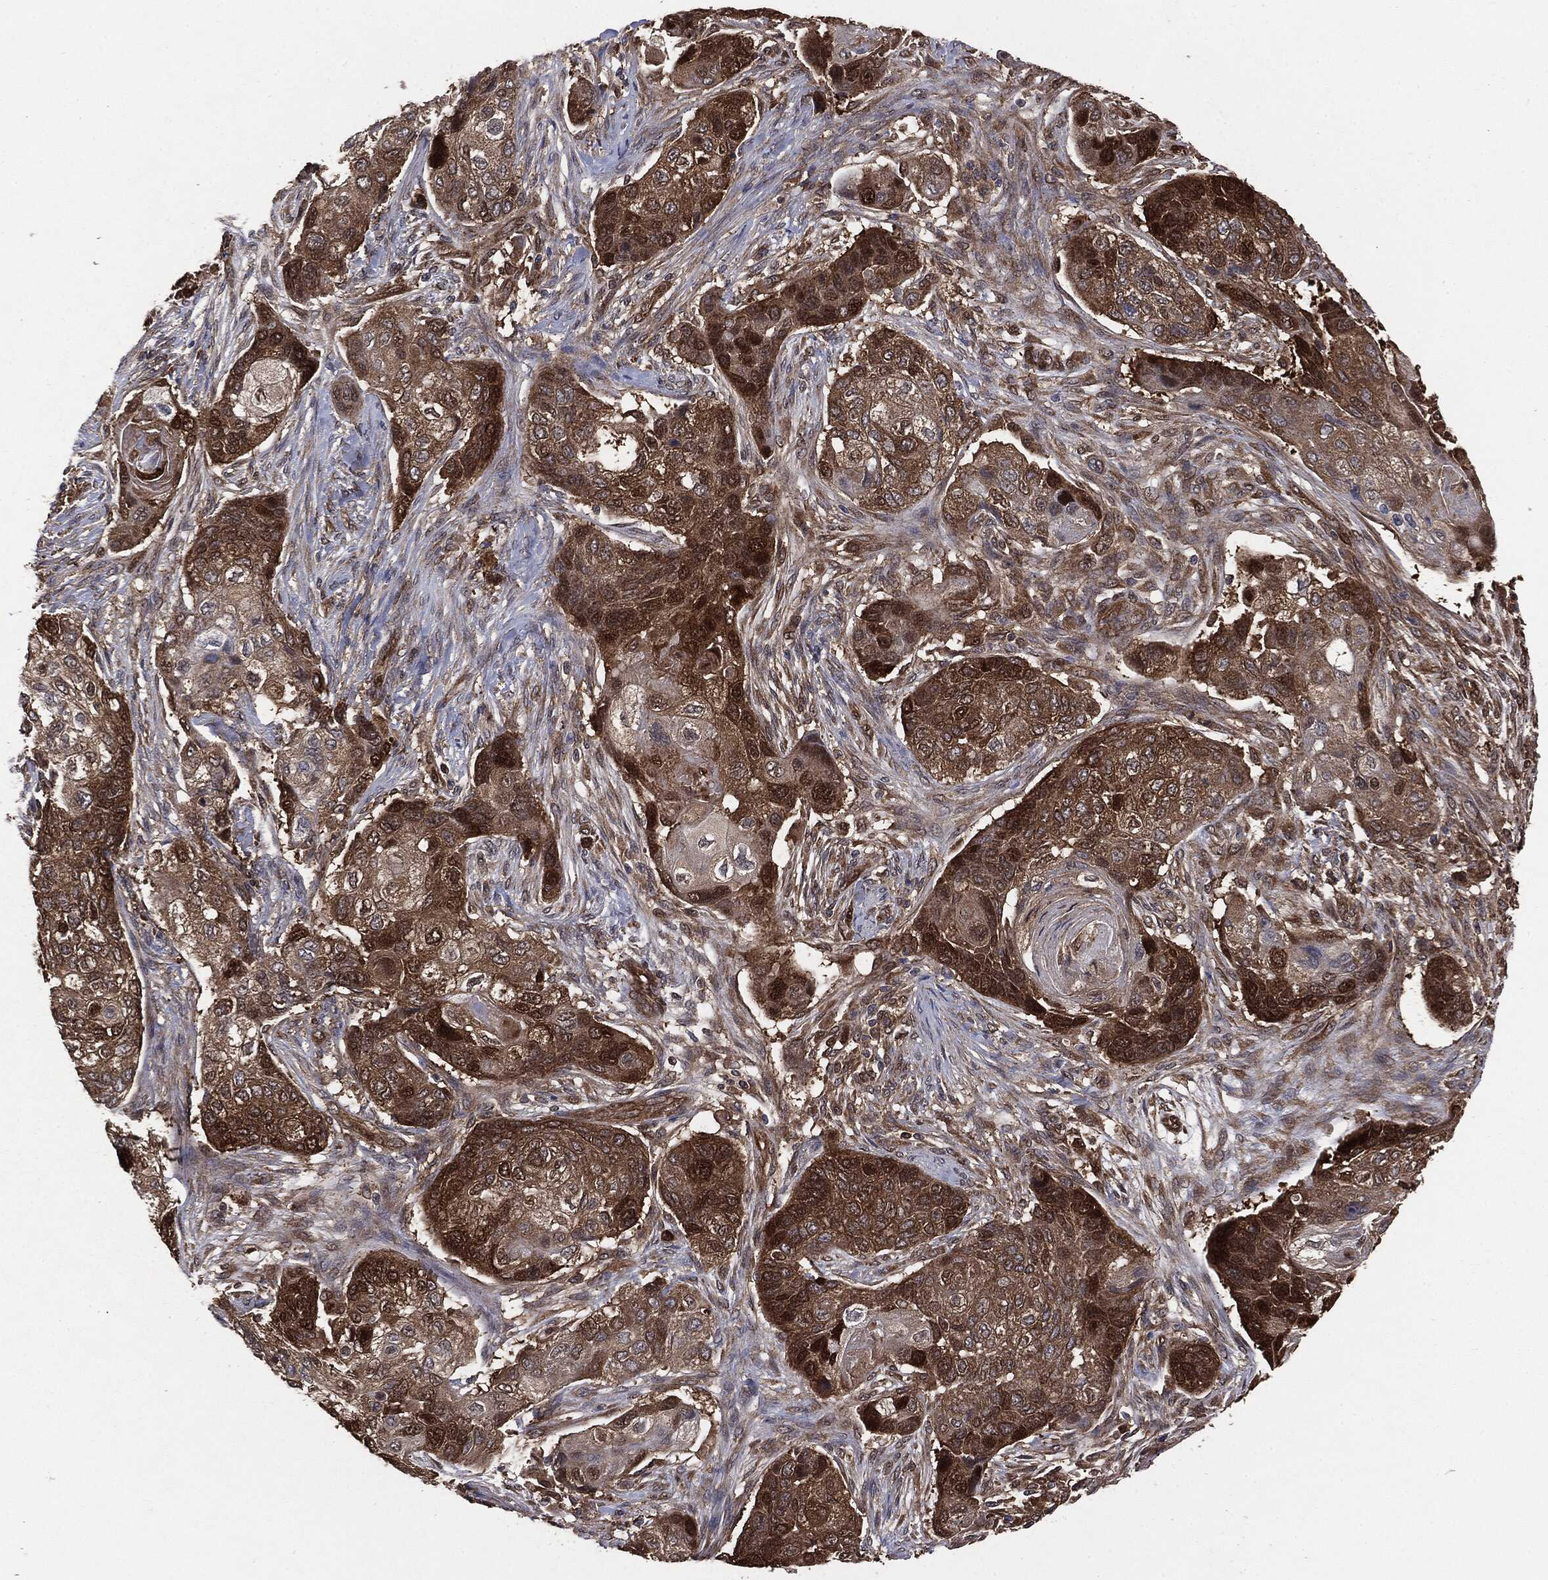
{"staining": {"intensity": "moderate", "quantity": ">75%", "location": "cytoplasmic/membranous"}, "tissue": "lung cancer", "cell_type": "Tumor cells", "image_type": "cancer", "snomed": [{"axis": "morphology", "description": "Normal tissue, NOS"}, {"axis": "morphology", "description": "Squamous cell carcinoma, NOS"}, {"axis": "topography", "description": "Bronchus"}, {"axis": "topography", "description": "Lung"}], "caption": "This micrograph reveals immunohistochemistry staining of human lung cancer, with medium moderate cytoplasmic/membranous positivity in approximately >75% of tumor cells.", "gene": "NME1", "patient": {"sex": "male", "age": 69}}